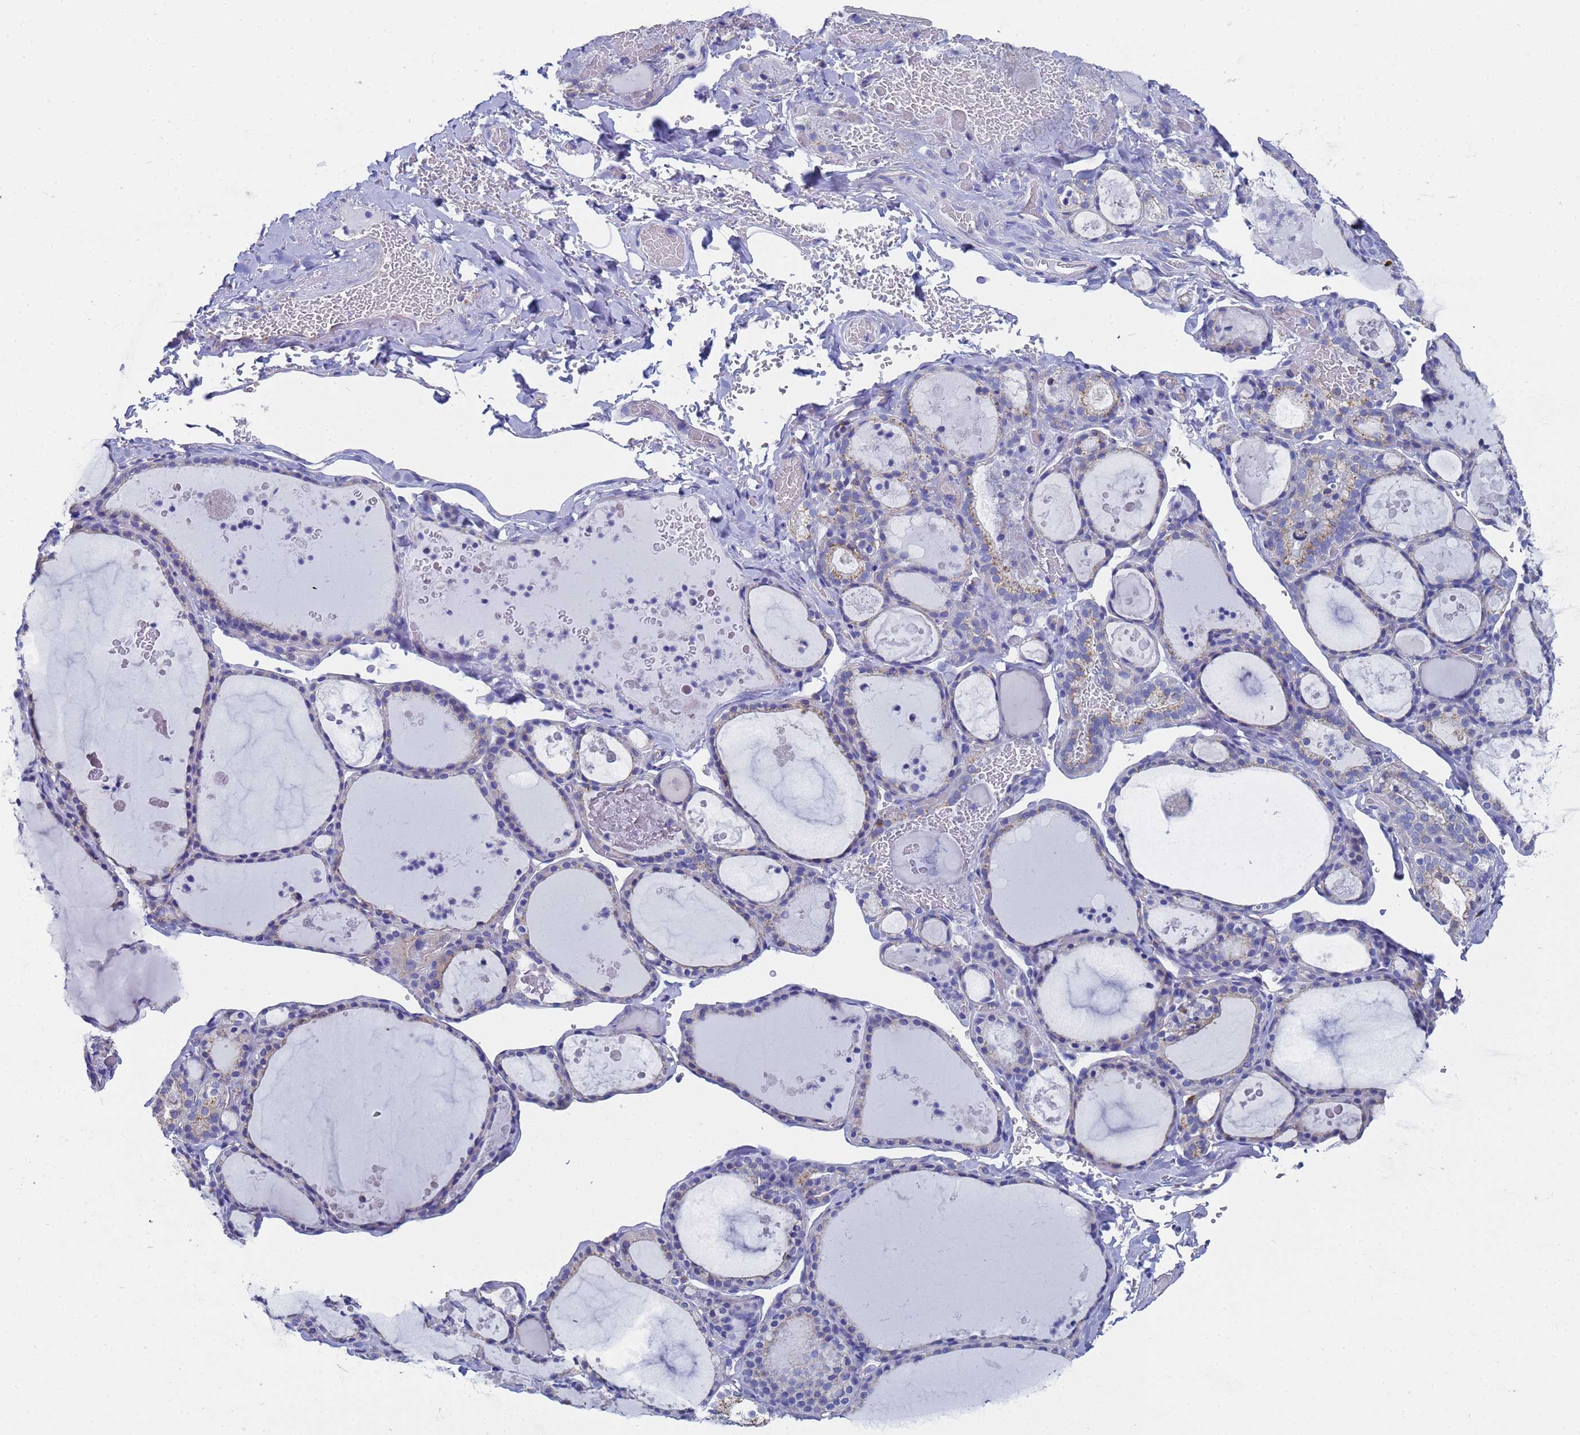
{"staining": {"intensity": "moderate", "quantity": "<25%", "location": "cytoplasmic/membranous"}, "tissue": "thyroid gland", "cell_type": "Glandular cells", "image_type": "normal", "snomed": [{"axis": "morphology", "description": "Normal tissue, NOS"}, {"axis": "topography", "description": "Thyroid gland"}], "caption": "Protein staining exhibits moderate cytoplasmic/membranous positivity in approximately <25% of glandular cells in unremarkable thyroid gland.", "gene": "TM4SF4", "patient": {"sex": "male", "age": 56}}